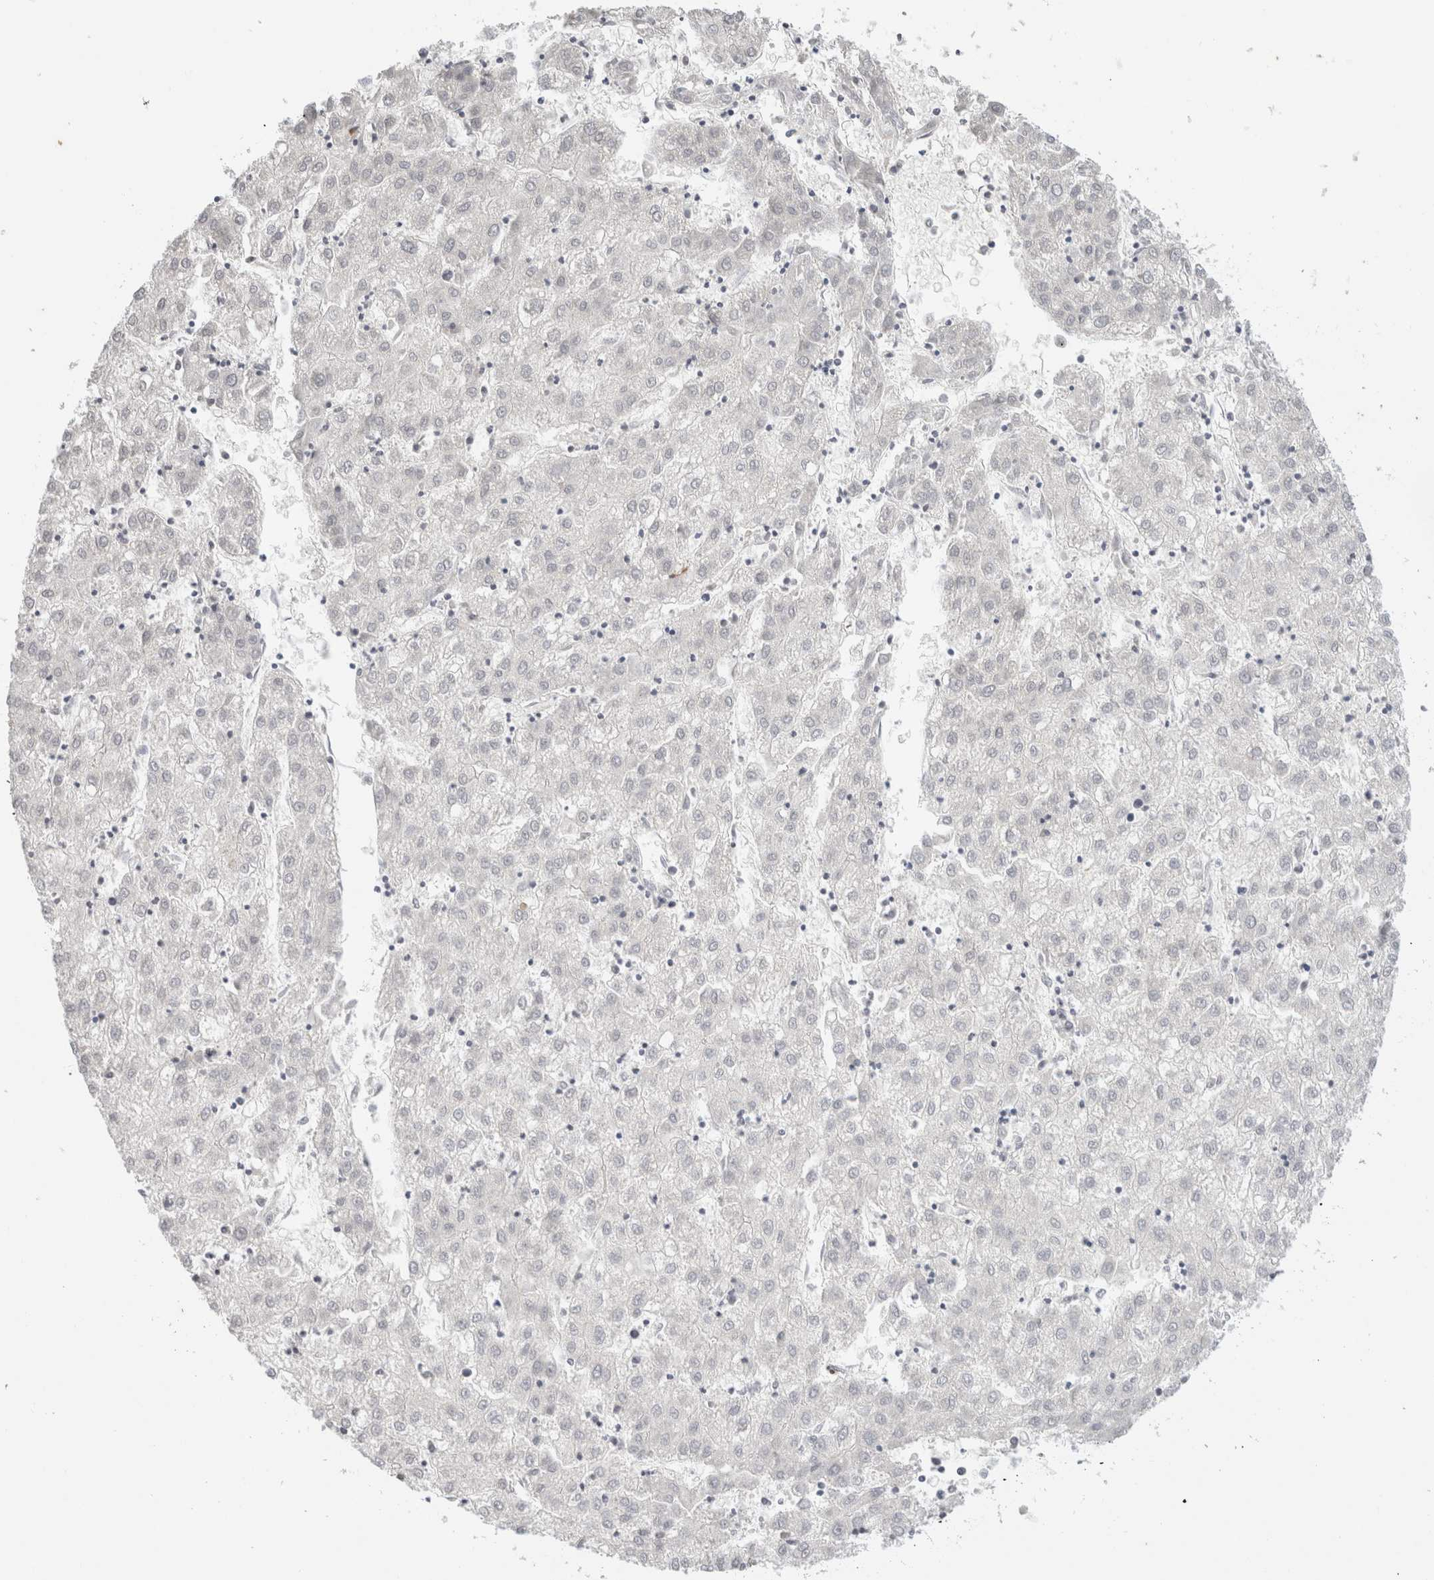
{"staining": {"intensity": "negative", "quantity": "none", "location": "none"}, "tissue": "liver cancer", "cell_type": "Tumor cells", "image_type": "cancer", "snomed": [{"axis": "morphology", "description": "Carcinoma, Hepatocellular, NOS"}, {"axis": "topography", "description": "Liver"}], "caption": "This is an IHC photomicrograph of hepatocellular carcinoma (liver). There is no expression in tumor cells.", "gene": "SPRTN", "patient": {"sex": "male", "age": 72}}